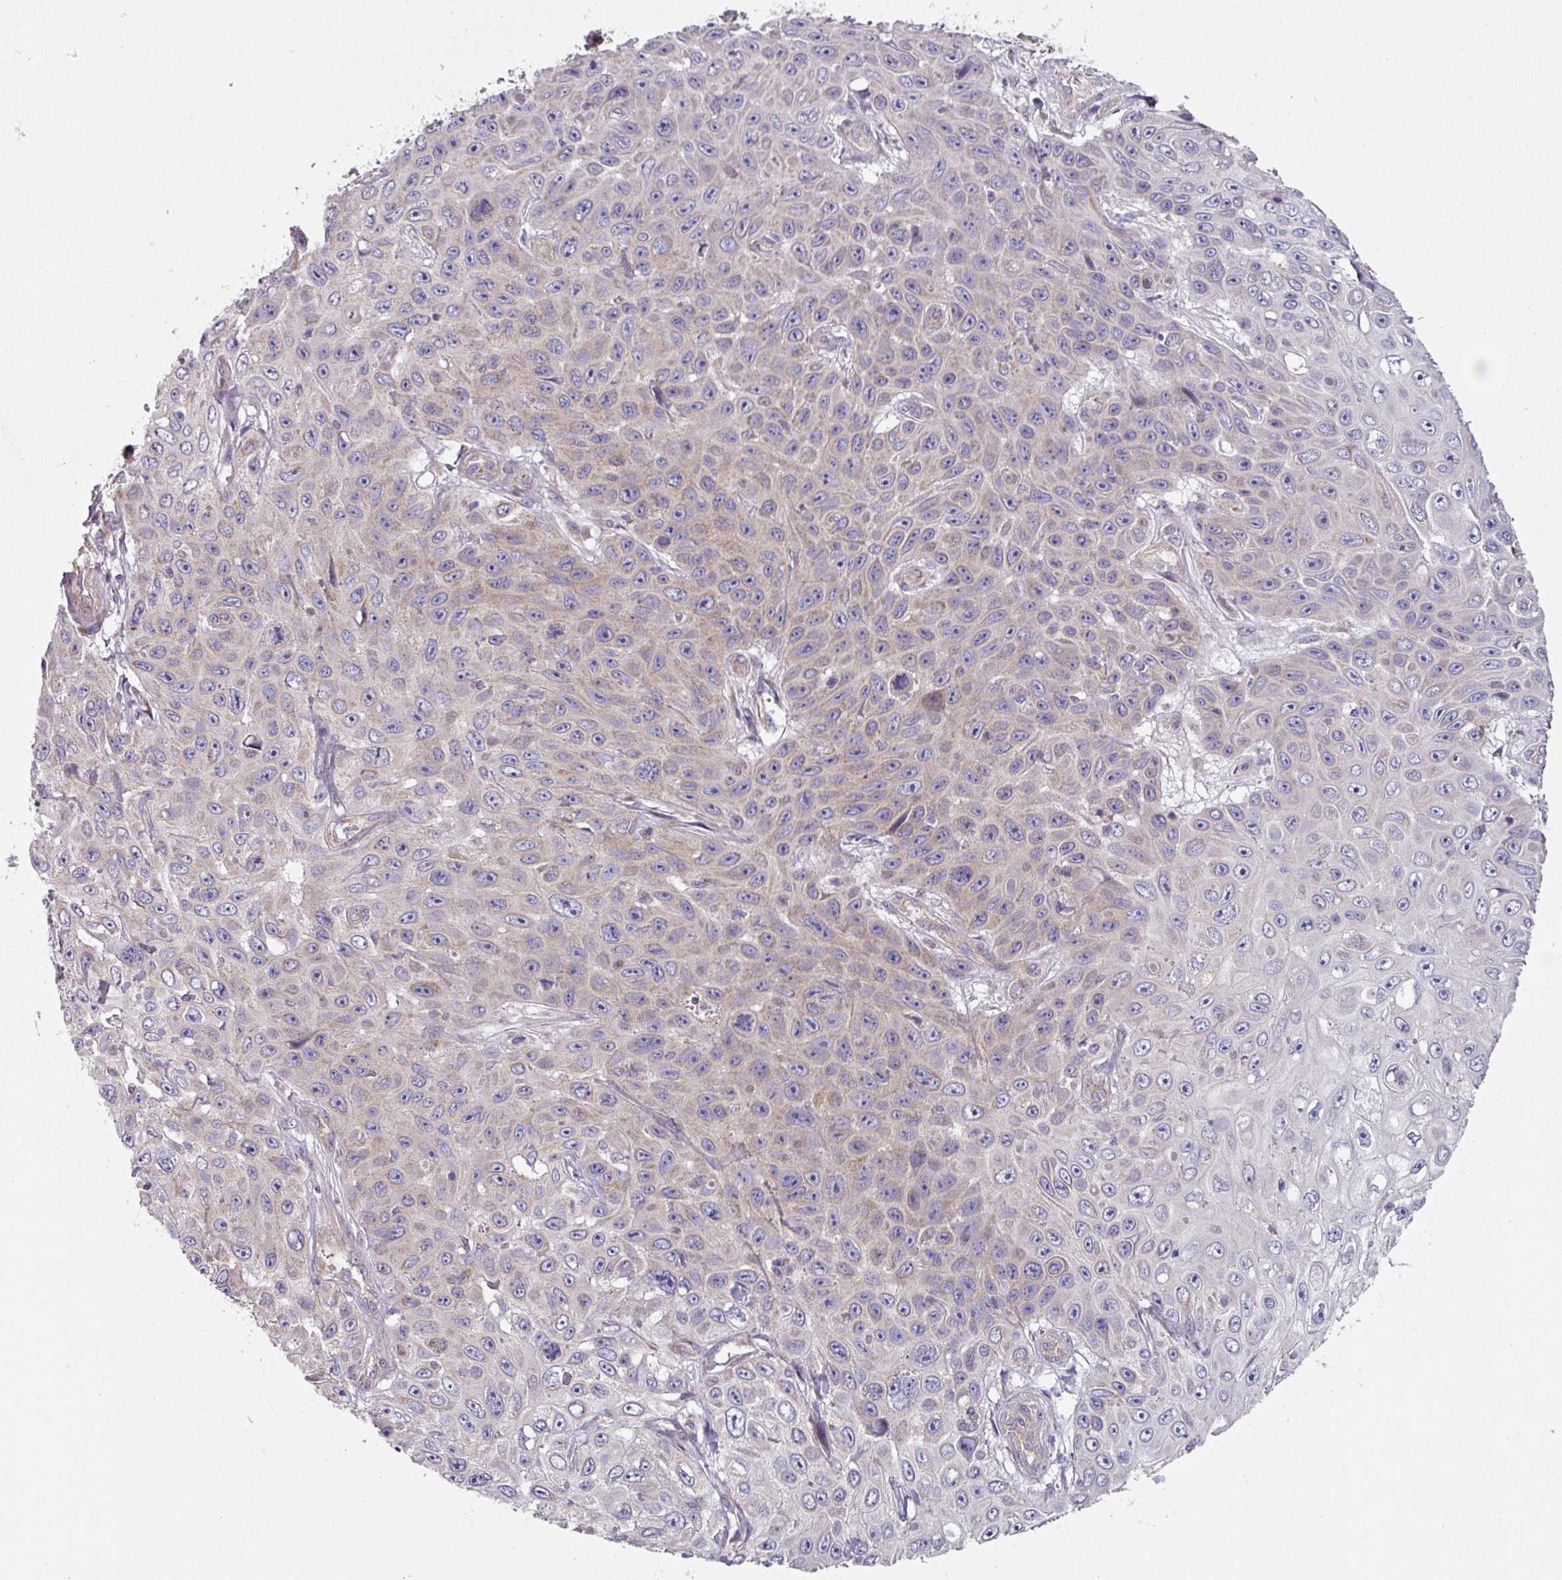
{"staining": {"intensity": "negative", "quantity": "none", "location": "none"}, "tissue": "skin cancer", "cell_type": "Tumor cells", "image_type": "cancer", "snomed": [{"axis": "morphology", "description": "Squamous cell carcinoma, NOS"}, {"axis": "topography", "description": "Skin"}], "caption": "Human skin squamous cell carcinoma stained for a protein using immunohistochemistry (IHC) demonstrates no staining in tumor cells.", "gene": "DCAF12L2", "patient": {"sex": "male", "age": 82}}